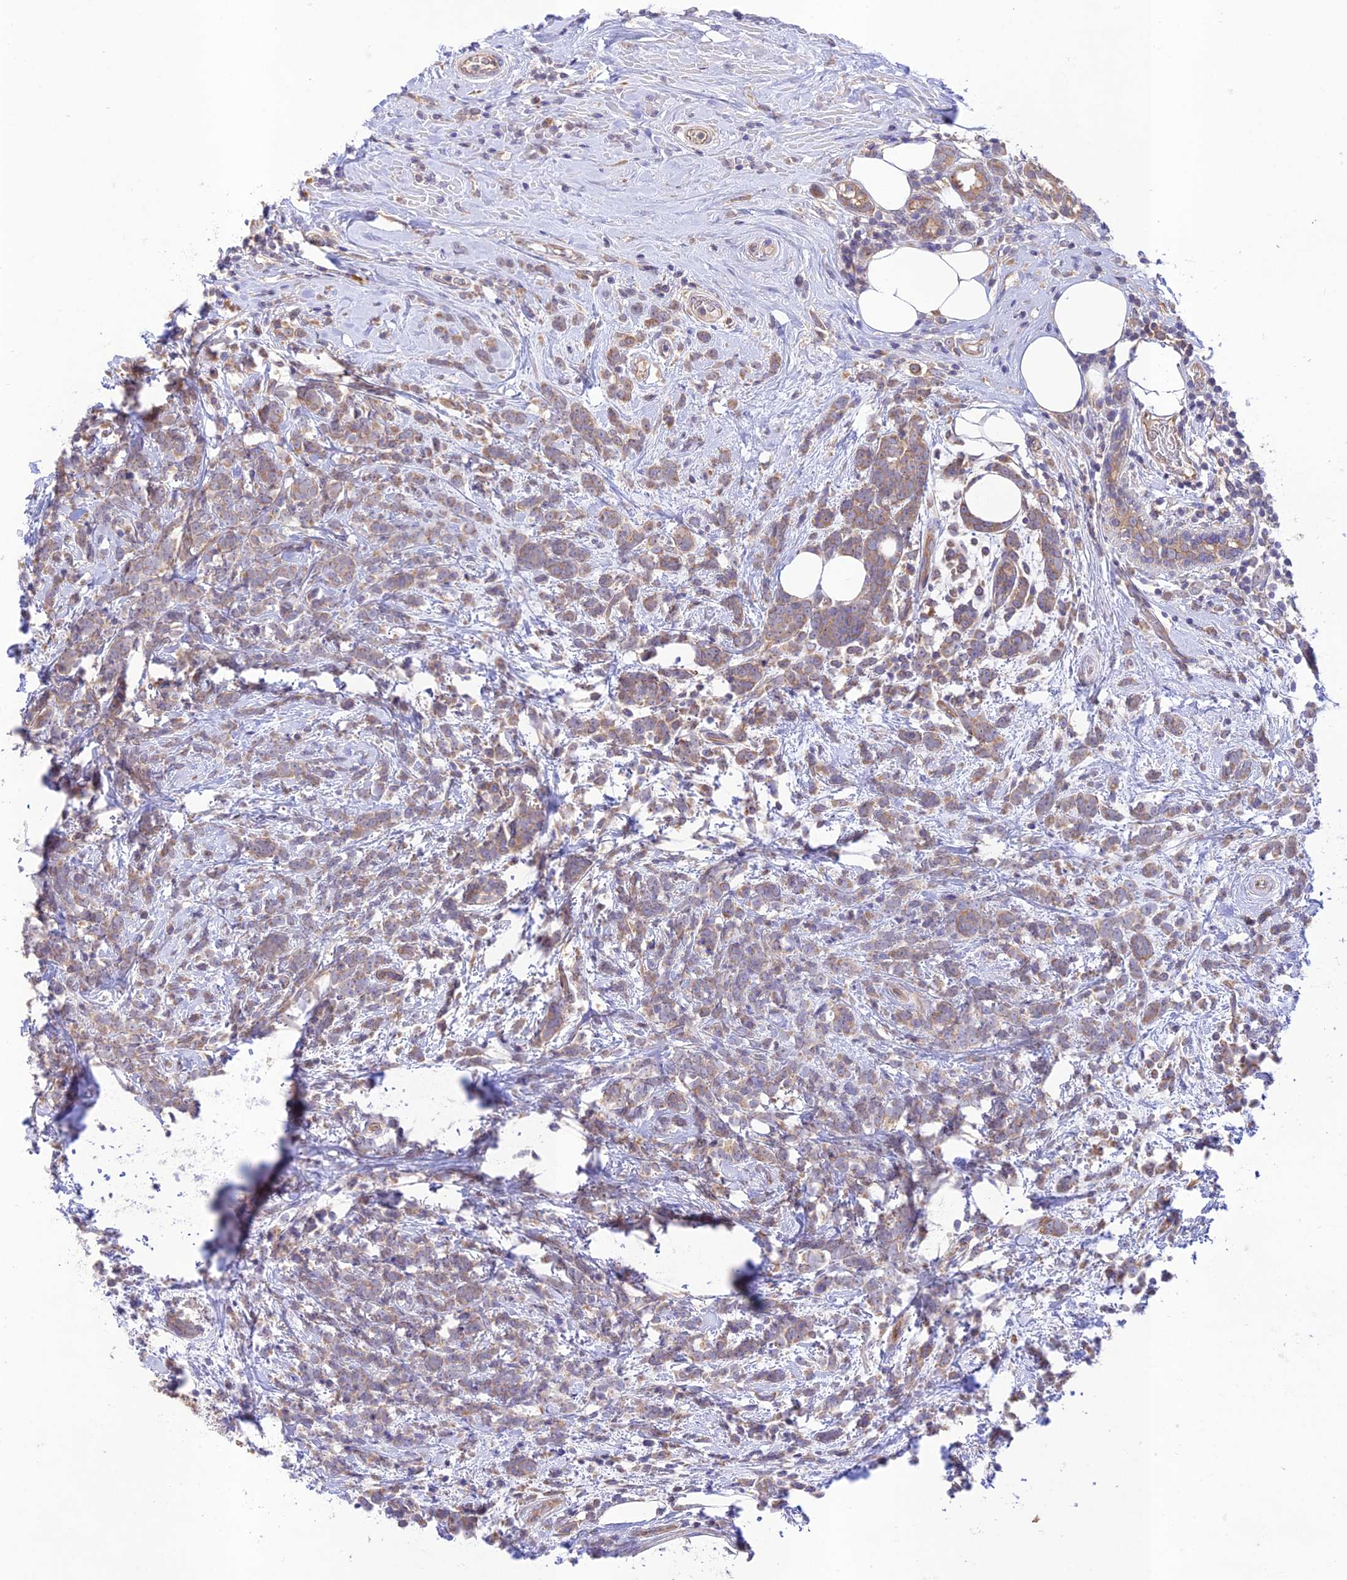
{"staining": {"intensity": "weak", "quantity": ">75%", "location": "cytoplasmic/membranous"}, "tissue": "breast cancer", "cell_type": "Tumor cells", "image_type": "cancer", "snomed": [{"axis": "morphology", "description": "Lobular carcinoma"}, {"axis": "topography", "description": "Breast"}], "caption": "DAB immunohistochemical staining of breast cancer demonstrates weak cytoplasmic/membranous protein expression in approximately >75% of tumor cells. The staining was performed using DAB to visualize the protein expression in brown, while the nuclei were stained in blue with hematoxylin (Magnification: 20x).", "gene": "TMEM259", "patient": {"sex": "female", "age": 58}}